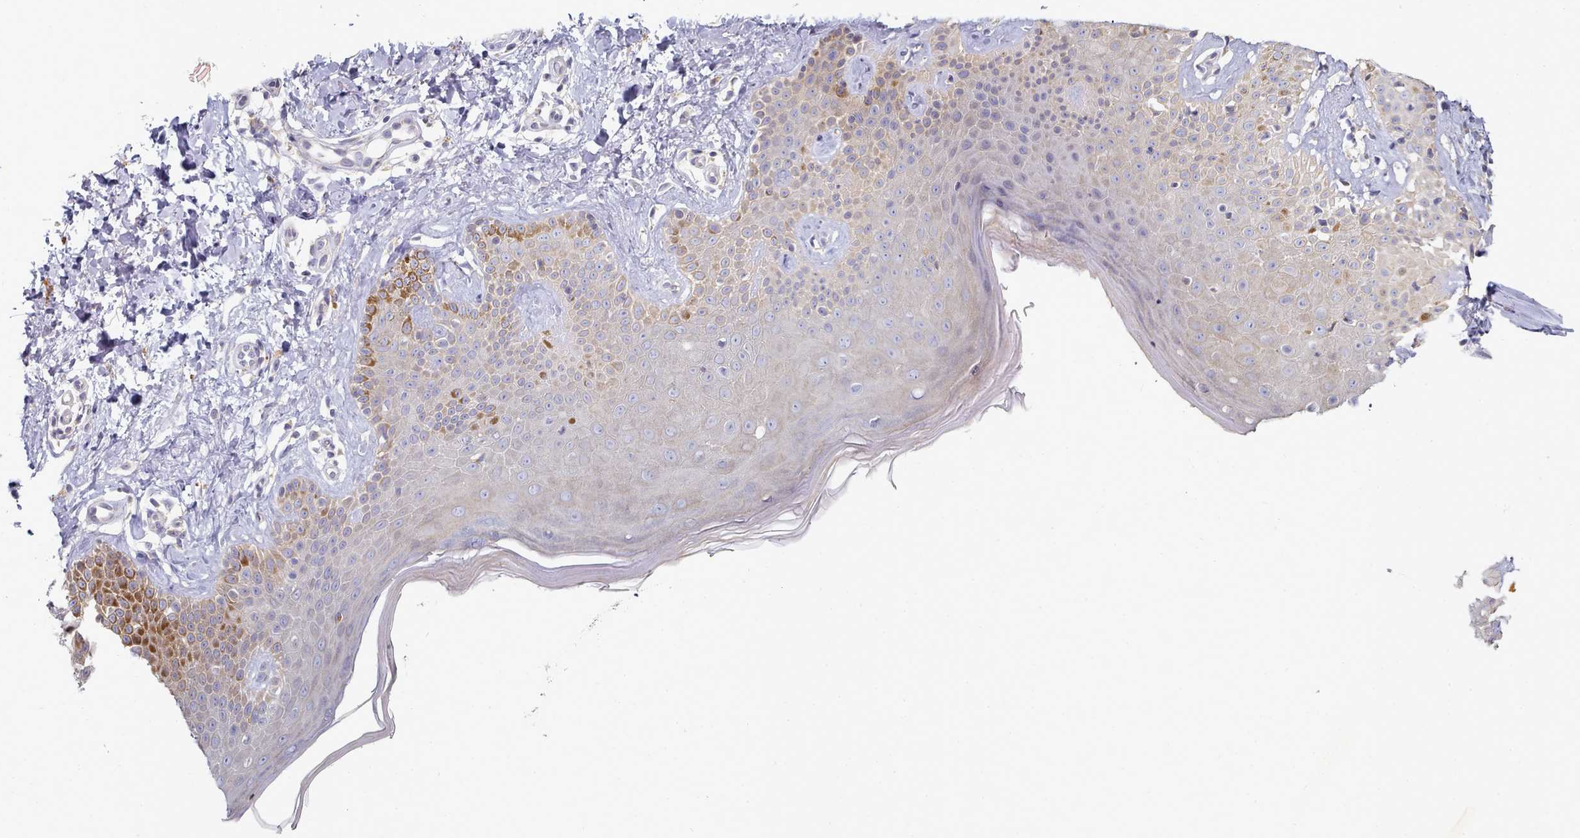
{"staining": {"intensity": "negative", "quantity": "none", "location": "none"}, "tissue": "skin", "cell_type": "Fibroblasts", "image_type": "normal", "snomed": [{"axis": "morphology", "description": "Normal tissue, NOS"}, {"axis": "topography", "description": "Skin"}], "caption": "A high-resolution micrograph shows IHC staining of unremarkable skin, which exhibits no significant expression in fibroblasts. (DAB IHC visualized using brightfield microscopy, high magnification).", "gene": "TYW1B", "patient": {"sex": "male", "age": 52}}